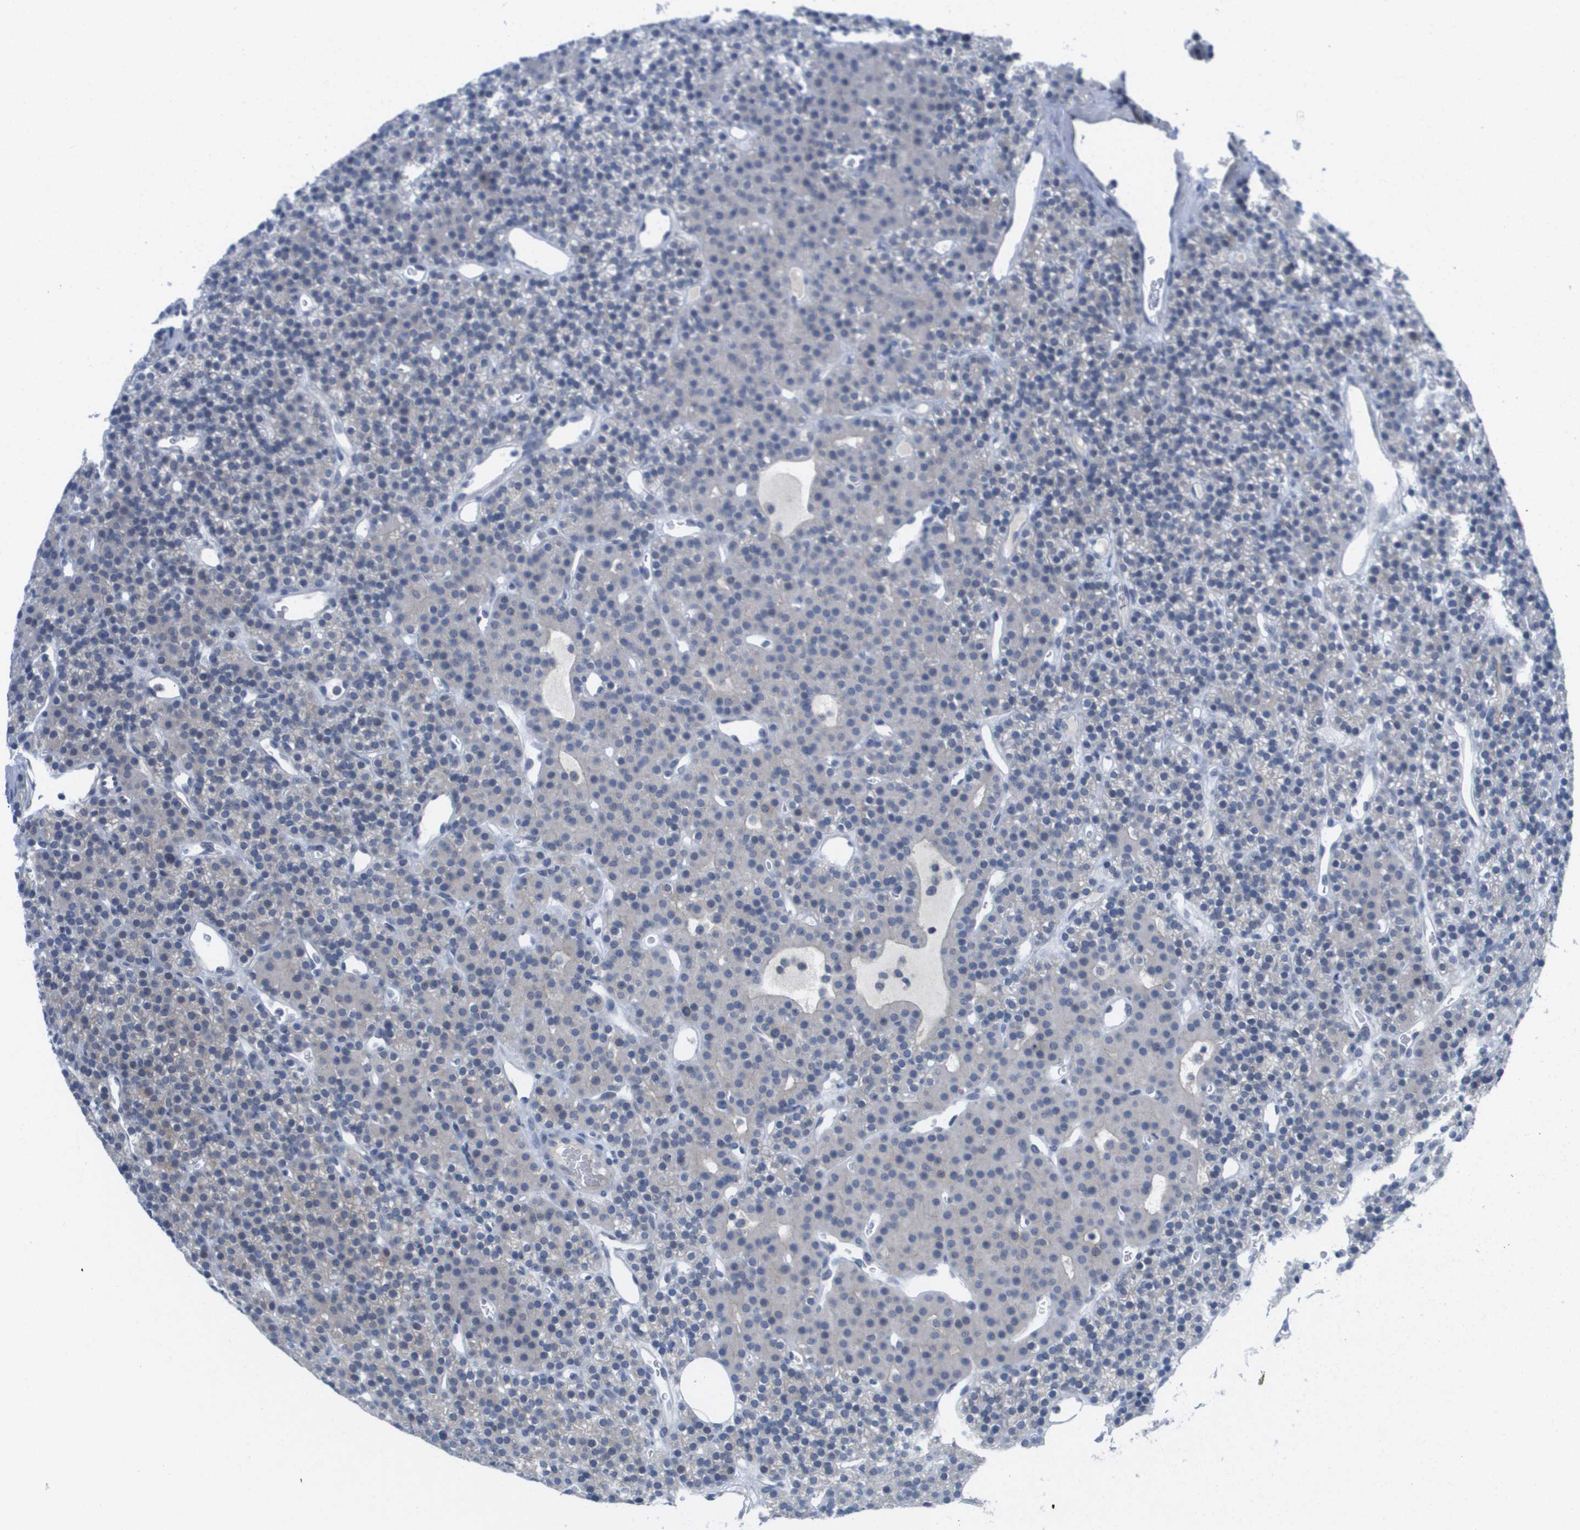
{"staining": {"intensity": "negative", "quantity": "none", "location": "none"}, "tissue": "parathyroid gland", "cell_type": "Glandular cells", "image_type": "normal", "snomed": [{"axis": "morphology", "description": "Normal tissue, NOS"}, {"axis": "morphology", "description": "Hyperplasia, NOS"}, {"axis": "topography", "description": "Parathyroid gland"}], "caption": "Immunohistochemistry of unremarkable human parathyroid gland demonstrates no positivity in glandular cells.", "gene": "PDE4A", "patient": {"sex": "male", "age": 44}}